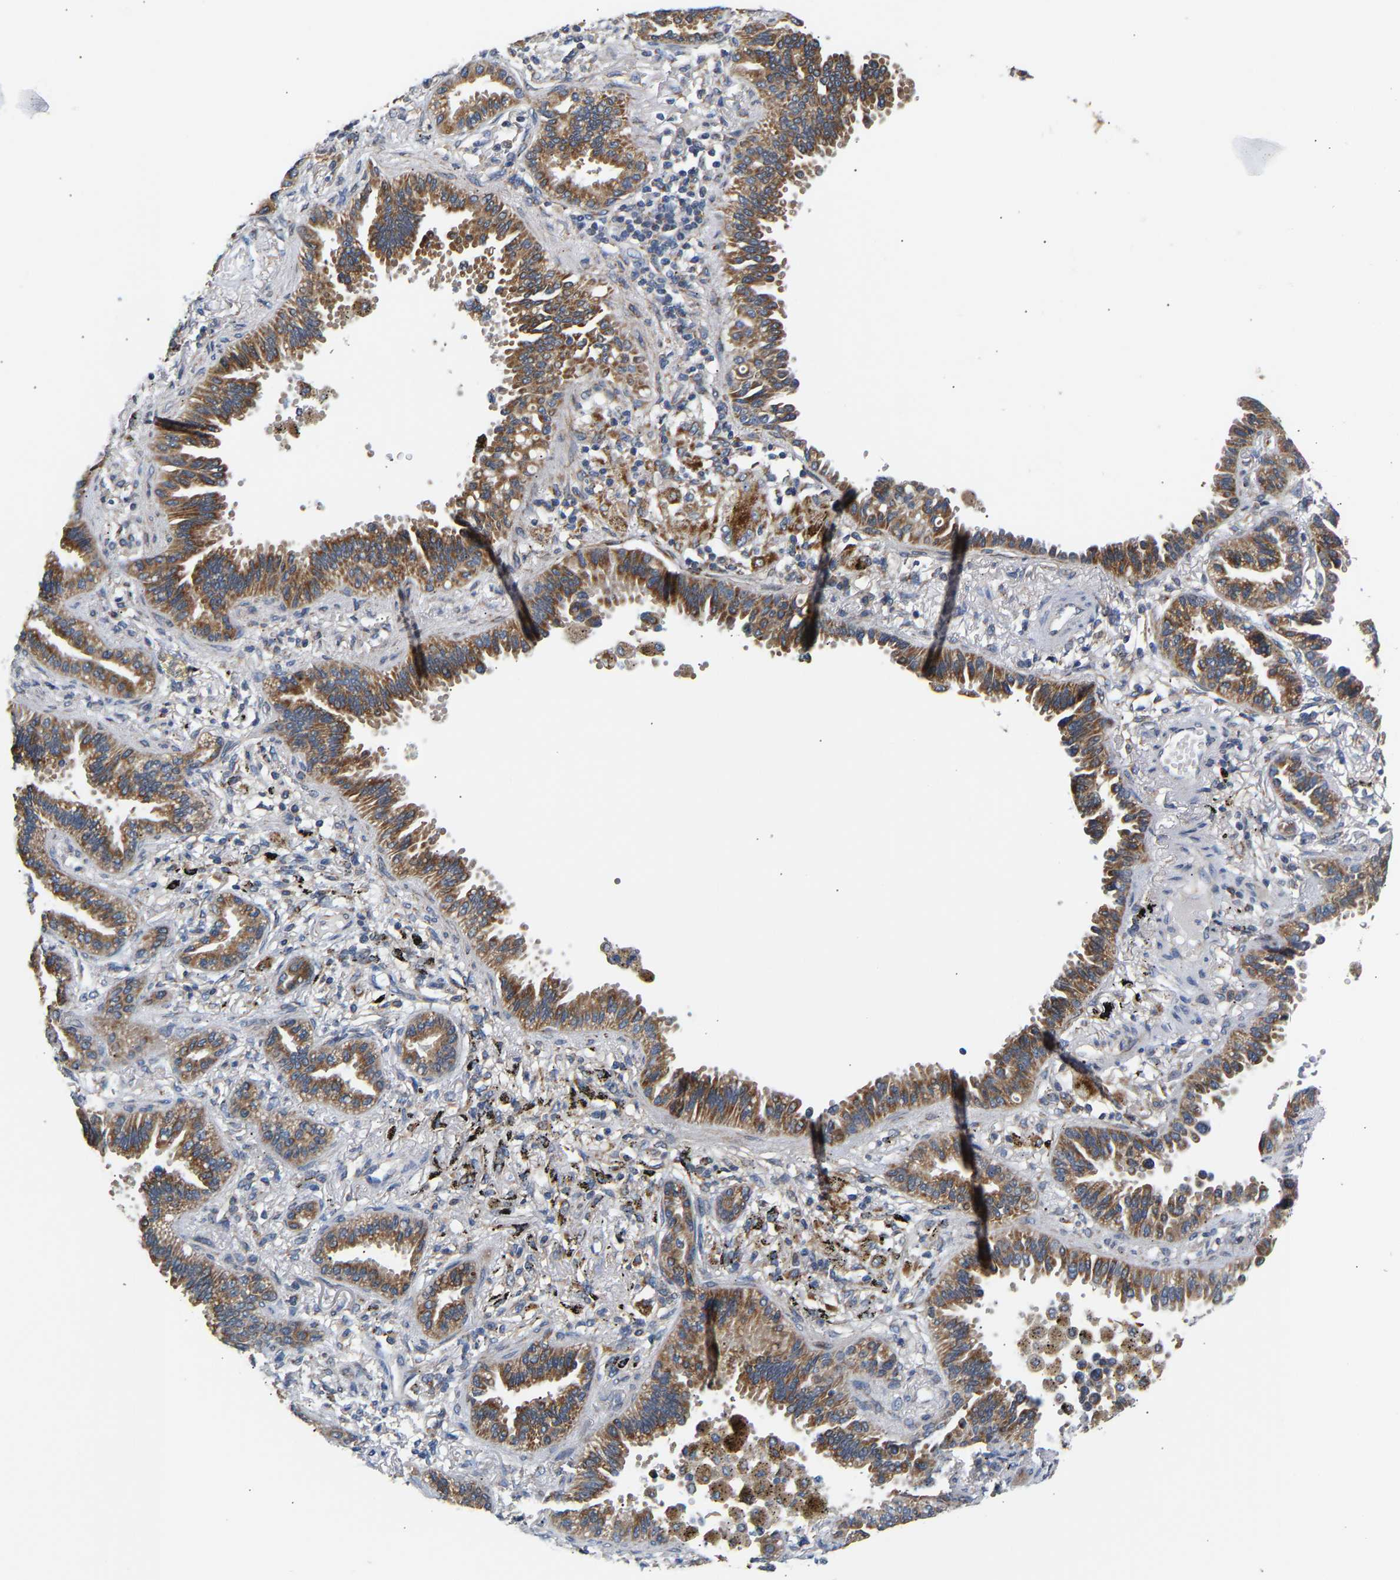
{"staining": {"intensity": "moderate", "quantity": ">75%", "location": "cytoplasmic/membranous"}, "tissue": "lung cancer", "cell_type": "Tumor cells", "image_type": "cancer", "snomed": [{"axis": "morphology", "description": "Normal tissue, NOS"}, {"axis": "morphology", "description": "Adenocarcinoma, NOS"}, {"axis": "topography", "description": "Lung"}], "caption": "Protein expression analysis of human adenocarcinoma (lung) reveals moderate cytoplasmic/membranous staining in approximately >75% of tumor cells.", "gene": "TMEM168", "patient": {"sex": "male", "age": 59}}